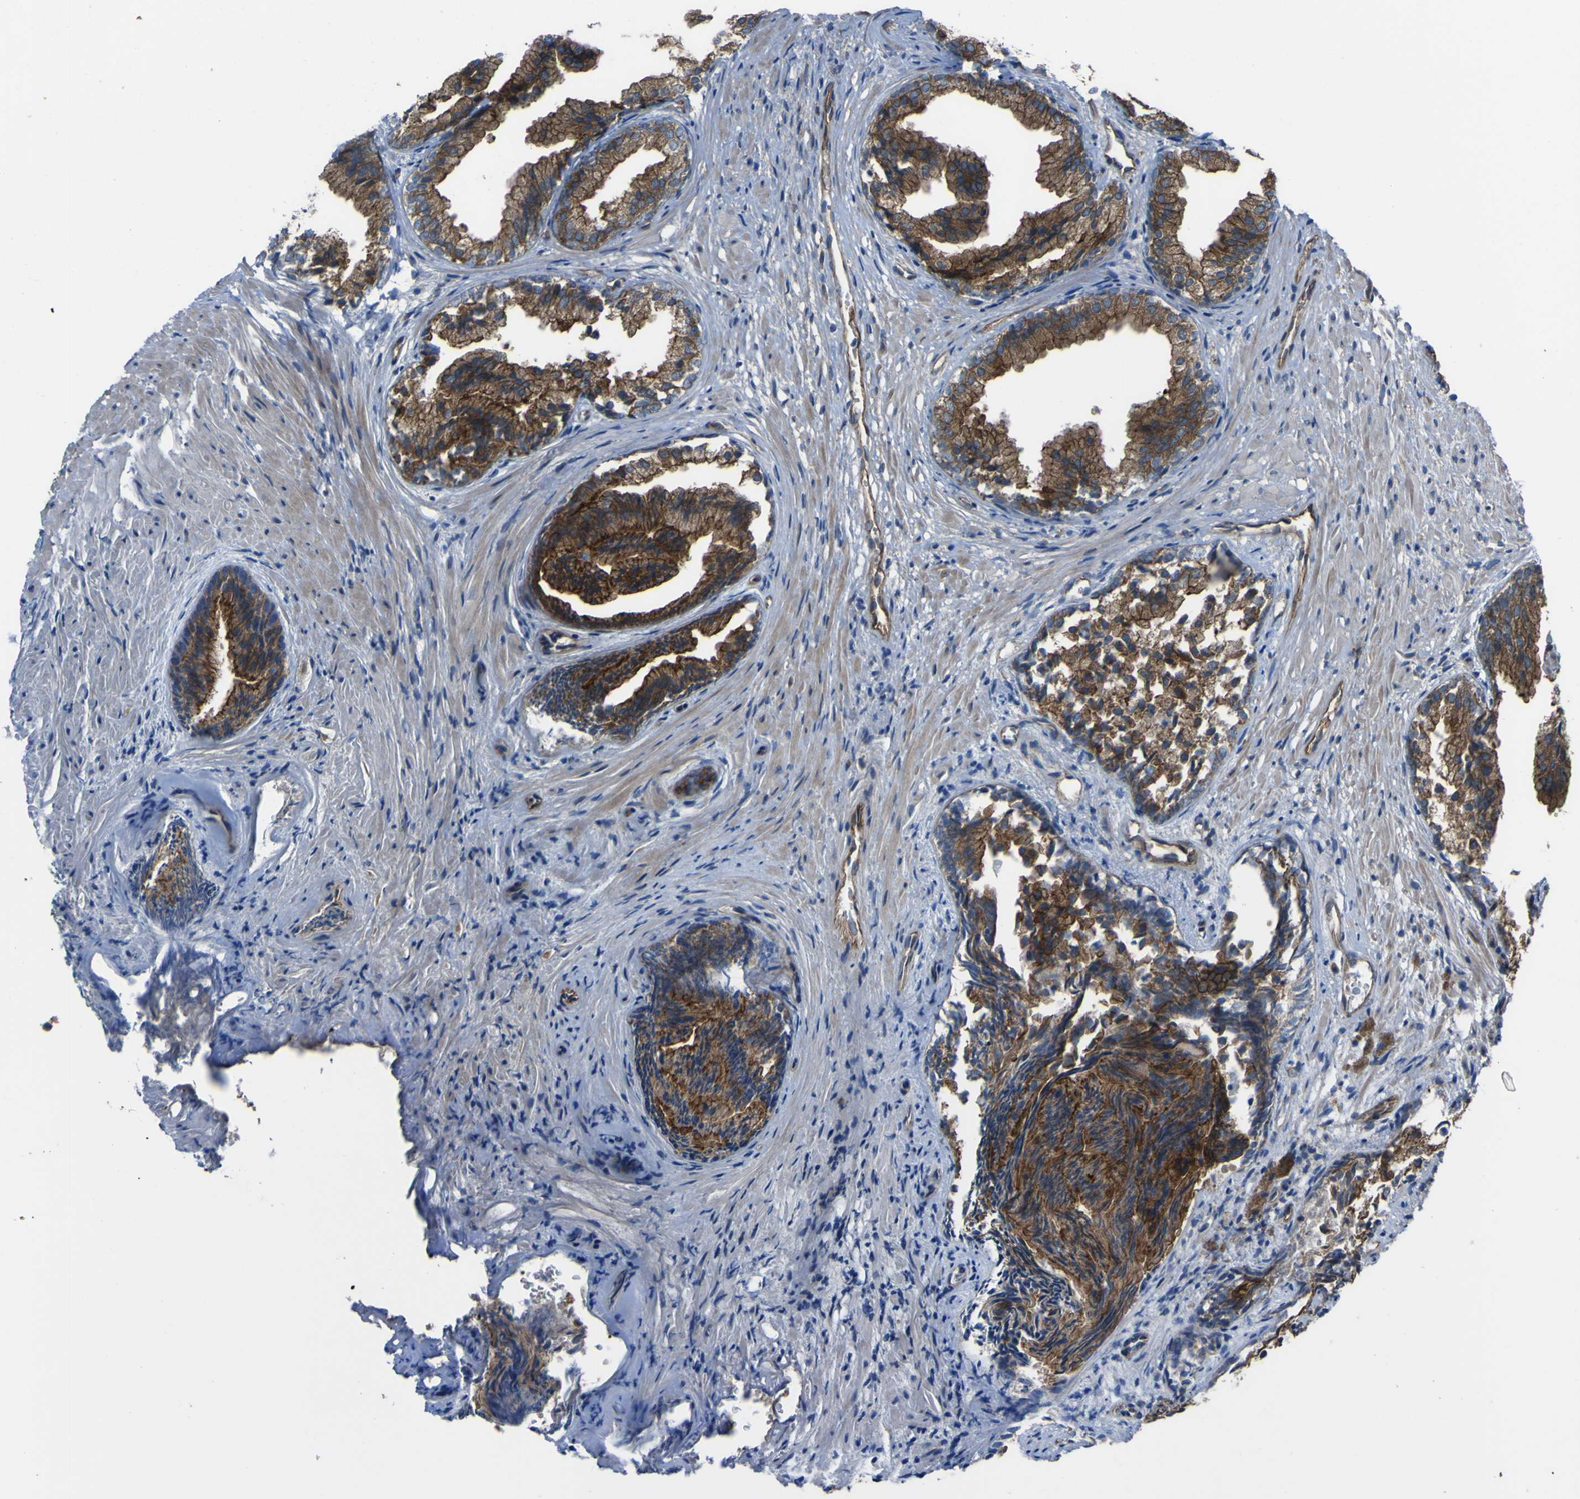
{"staining": {"intensity": "moderate", "quantity": ">75%", "location": "cytoplasmic/membranous"}, "tissue": "prostate", "cell_type": "Glandular cells", "image_type": "normal", "snomed": [{"axis": "morphology", "description": "Normal tissue, NOS"}, {"axis": "topography", "description": "Prostate"}], "caption": "DAB immunohistochemical staining of unremarkable prostate displays moderate cytoplasmic/membranous protein expression in approximately >75% of glandular cells. (DAB (3,3'-diaminobenzidine) IHC, brown staining for protein, blue staining for nuclei).", "gene": "FBXO30", "patient": {"sex": "male", "age": 76}}